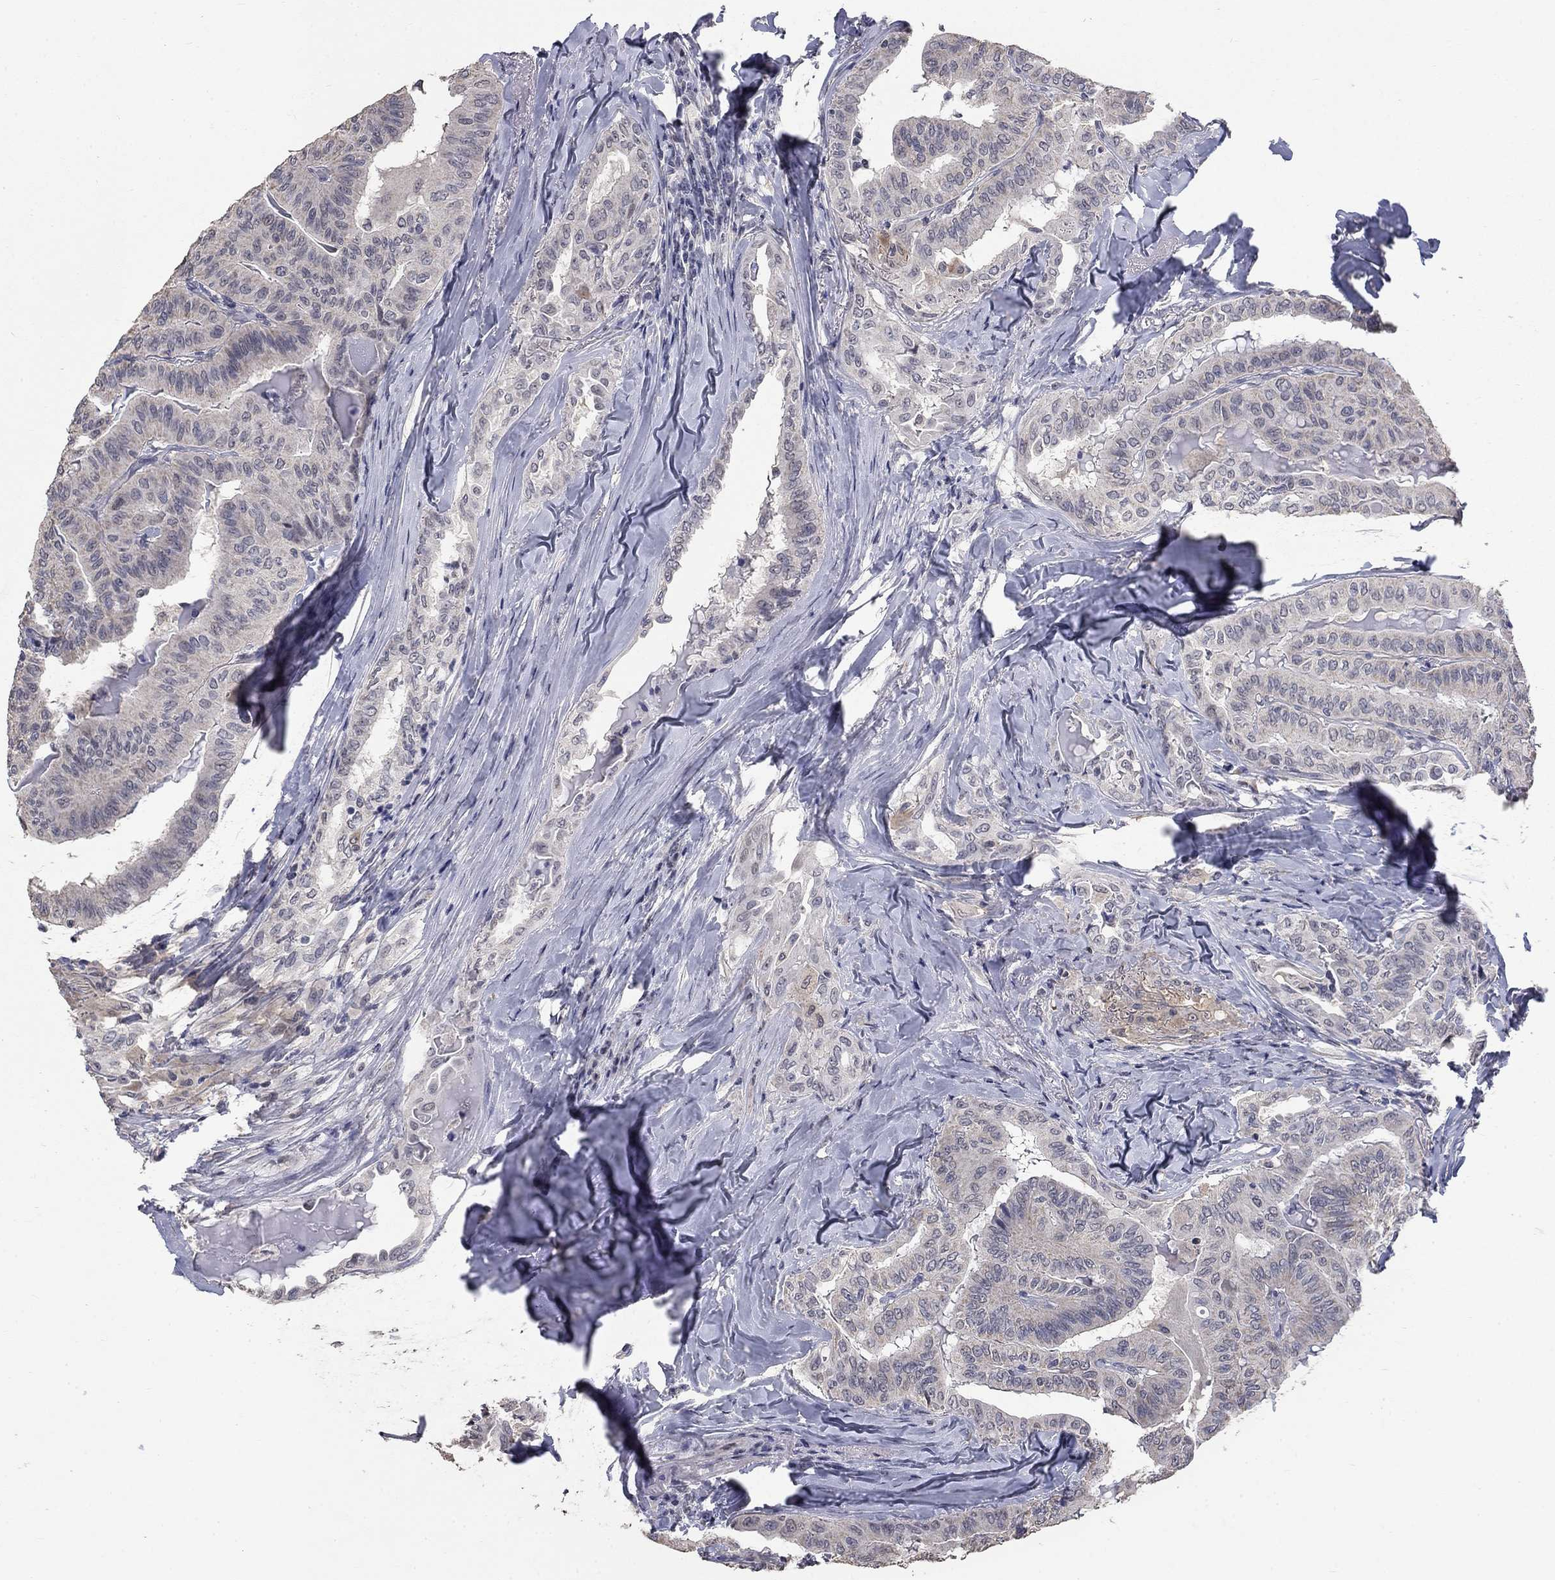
{"staining": {"intensity": "negative", "quantity": "none", "location": "none"}, "tissue": "thyroid cancer", "cell_type": "Tumor cells", "image_type": "cancer", "snomed": [{"axis": "morphology", "description": "Papillary adenocarcinoma, NOS"}, {"axis": "topography", "description": "Thyroid gland"}], "caption": "High power microscopy image of an IHC micrograph of thyroid cancer, revealing no significant staining in tumor cells.", "gene": "SPATA33", "patient": {"sex": "female", "age": 68}}